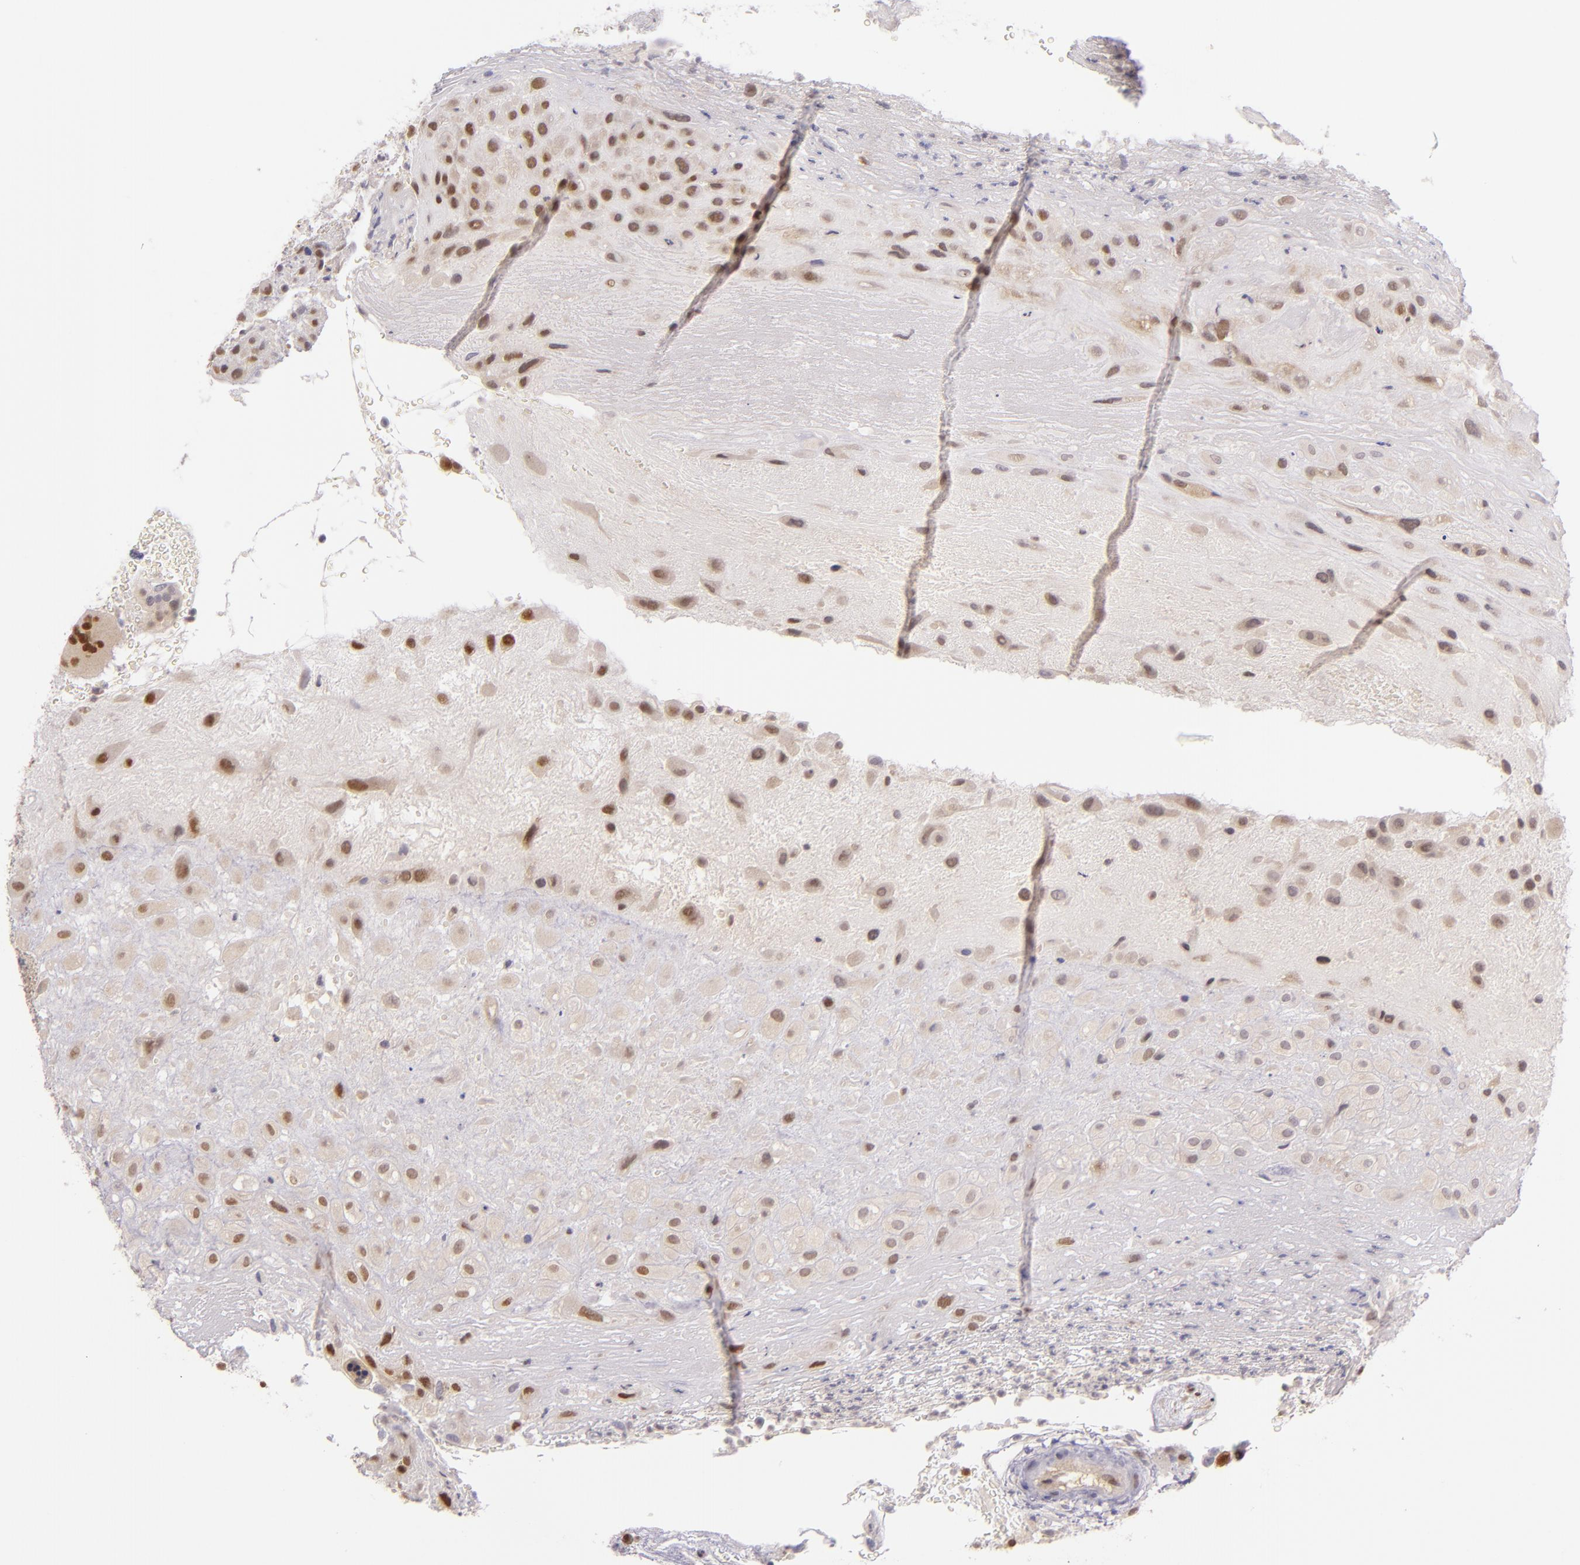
{"staining": {"intensity": "moderate", "quantity": "25%-75%", "location": "nuclear"}, "tissue": "placenta", "cell_type": "Decidual cells", "image_type": "normal", "snomed": [{"axis": "morphology", "description": "Normal tissue, NOS"}, {"axis": "topography", "description": "Placenta"}], "caption": "Immunohistochemical staining of unremarkable placenta shows 25%-75% levels of moderate nuclear protein positivity in approximately 25%-75% of decidual cells.", "gene": "CSE1L", "patient": {"sex": "female", "age": 19}}